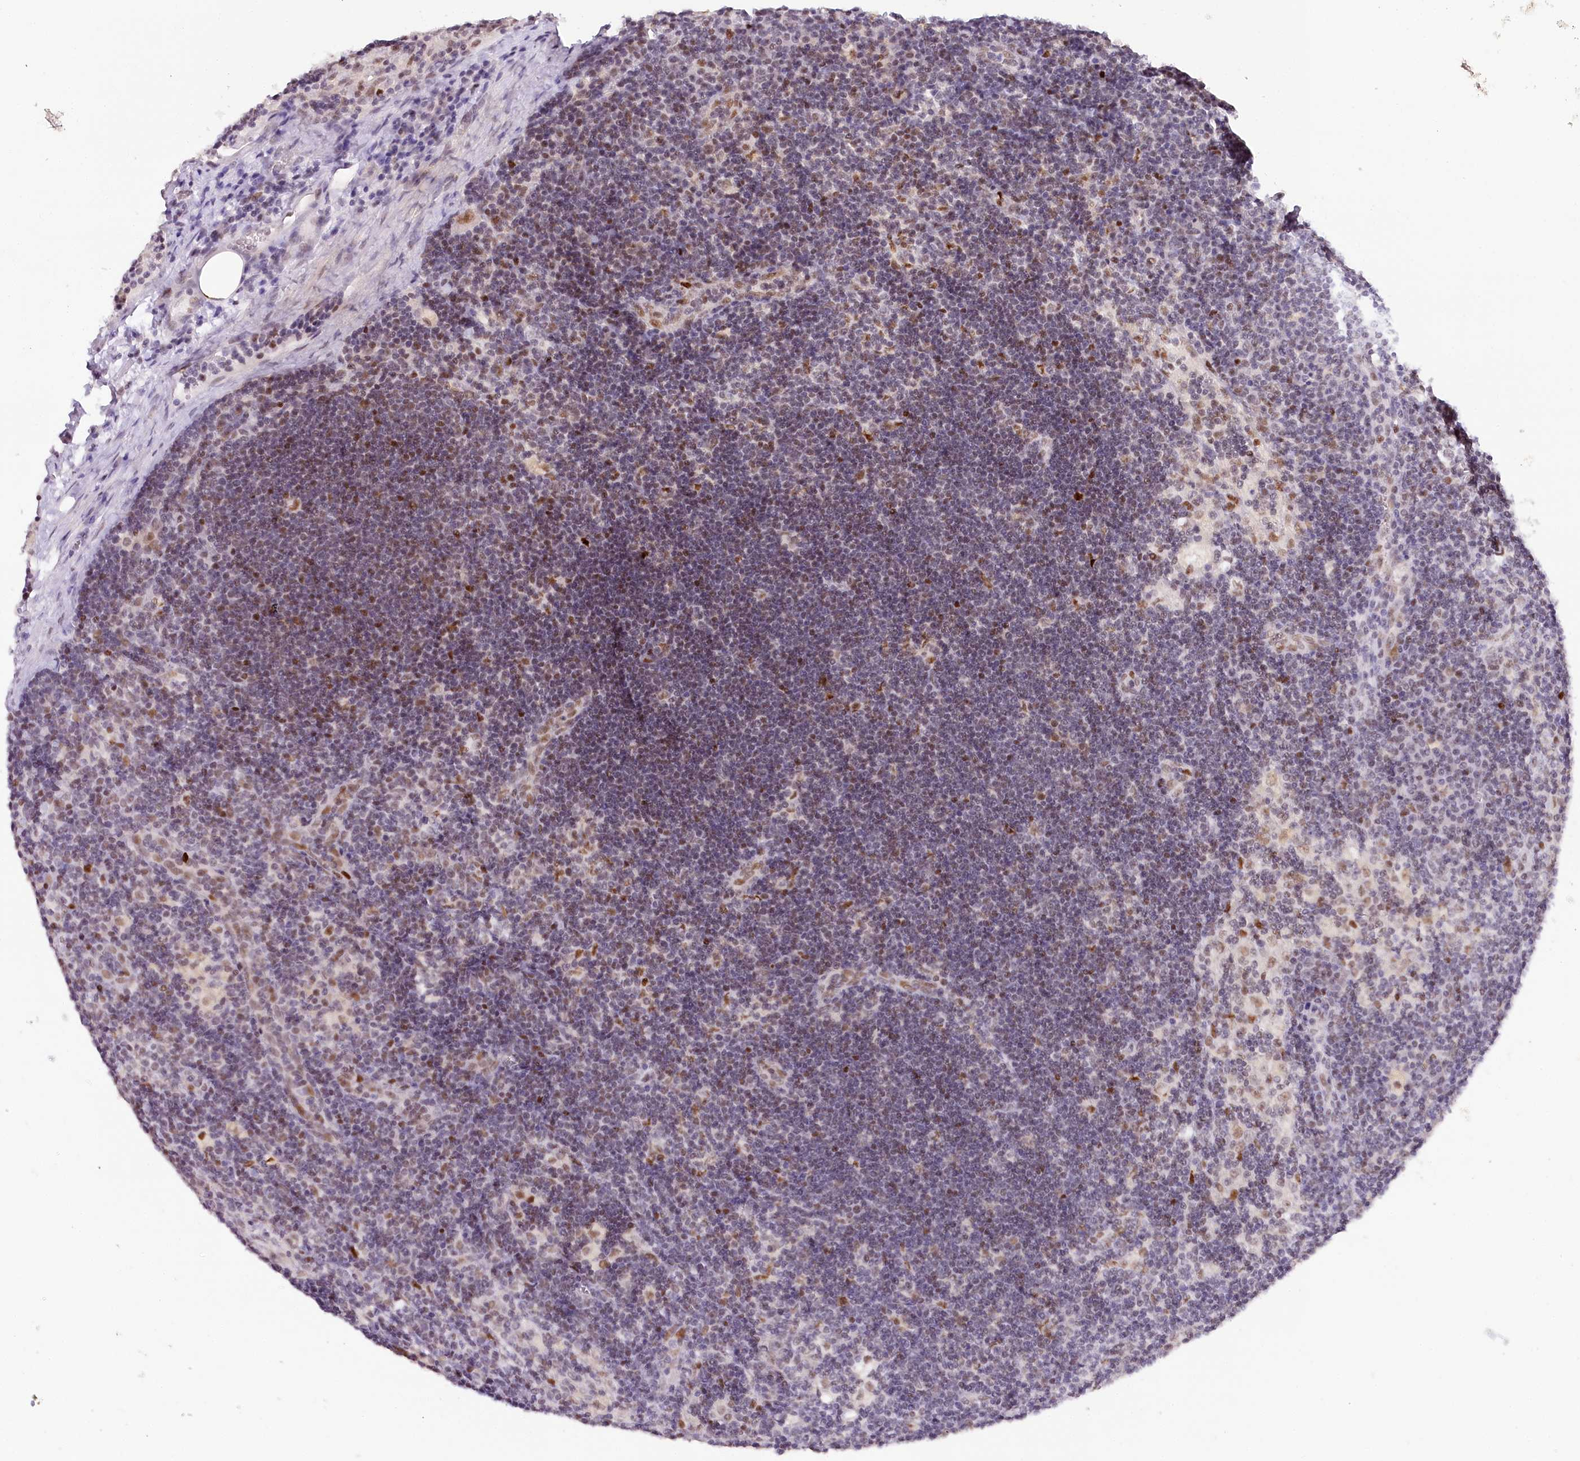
{"staining": {"intensity": "weak", "quantity": "<25%", "location": "nuclear"}, "tissue": "lymph node", "cell_type": "Germinal center cells", "image_type": "normal", "snomed": [{"axis": "morphology", "description": "Normal tissue, NOS"}, {"axis": "topography", "description": "Lymph node"}], "caption": "An immunohistochemistry (IHC) histopathology image of unremarkable lymph node is shown. There is no staining in germinal center cells of lymph node.", "gene": "TP53", "patient": {"sex": "male", "age": 24}}